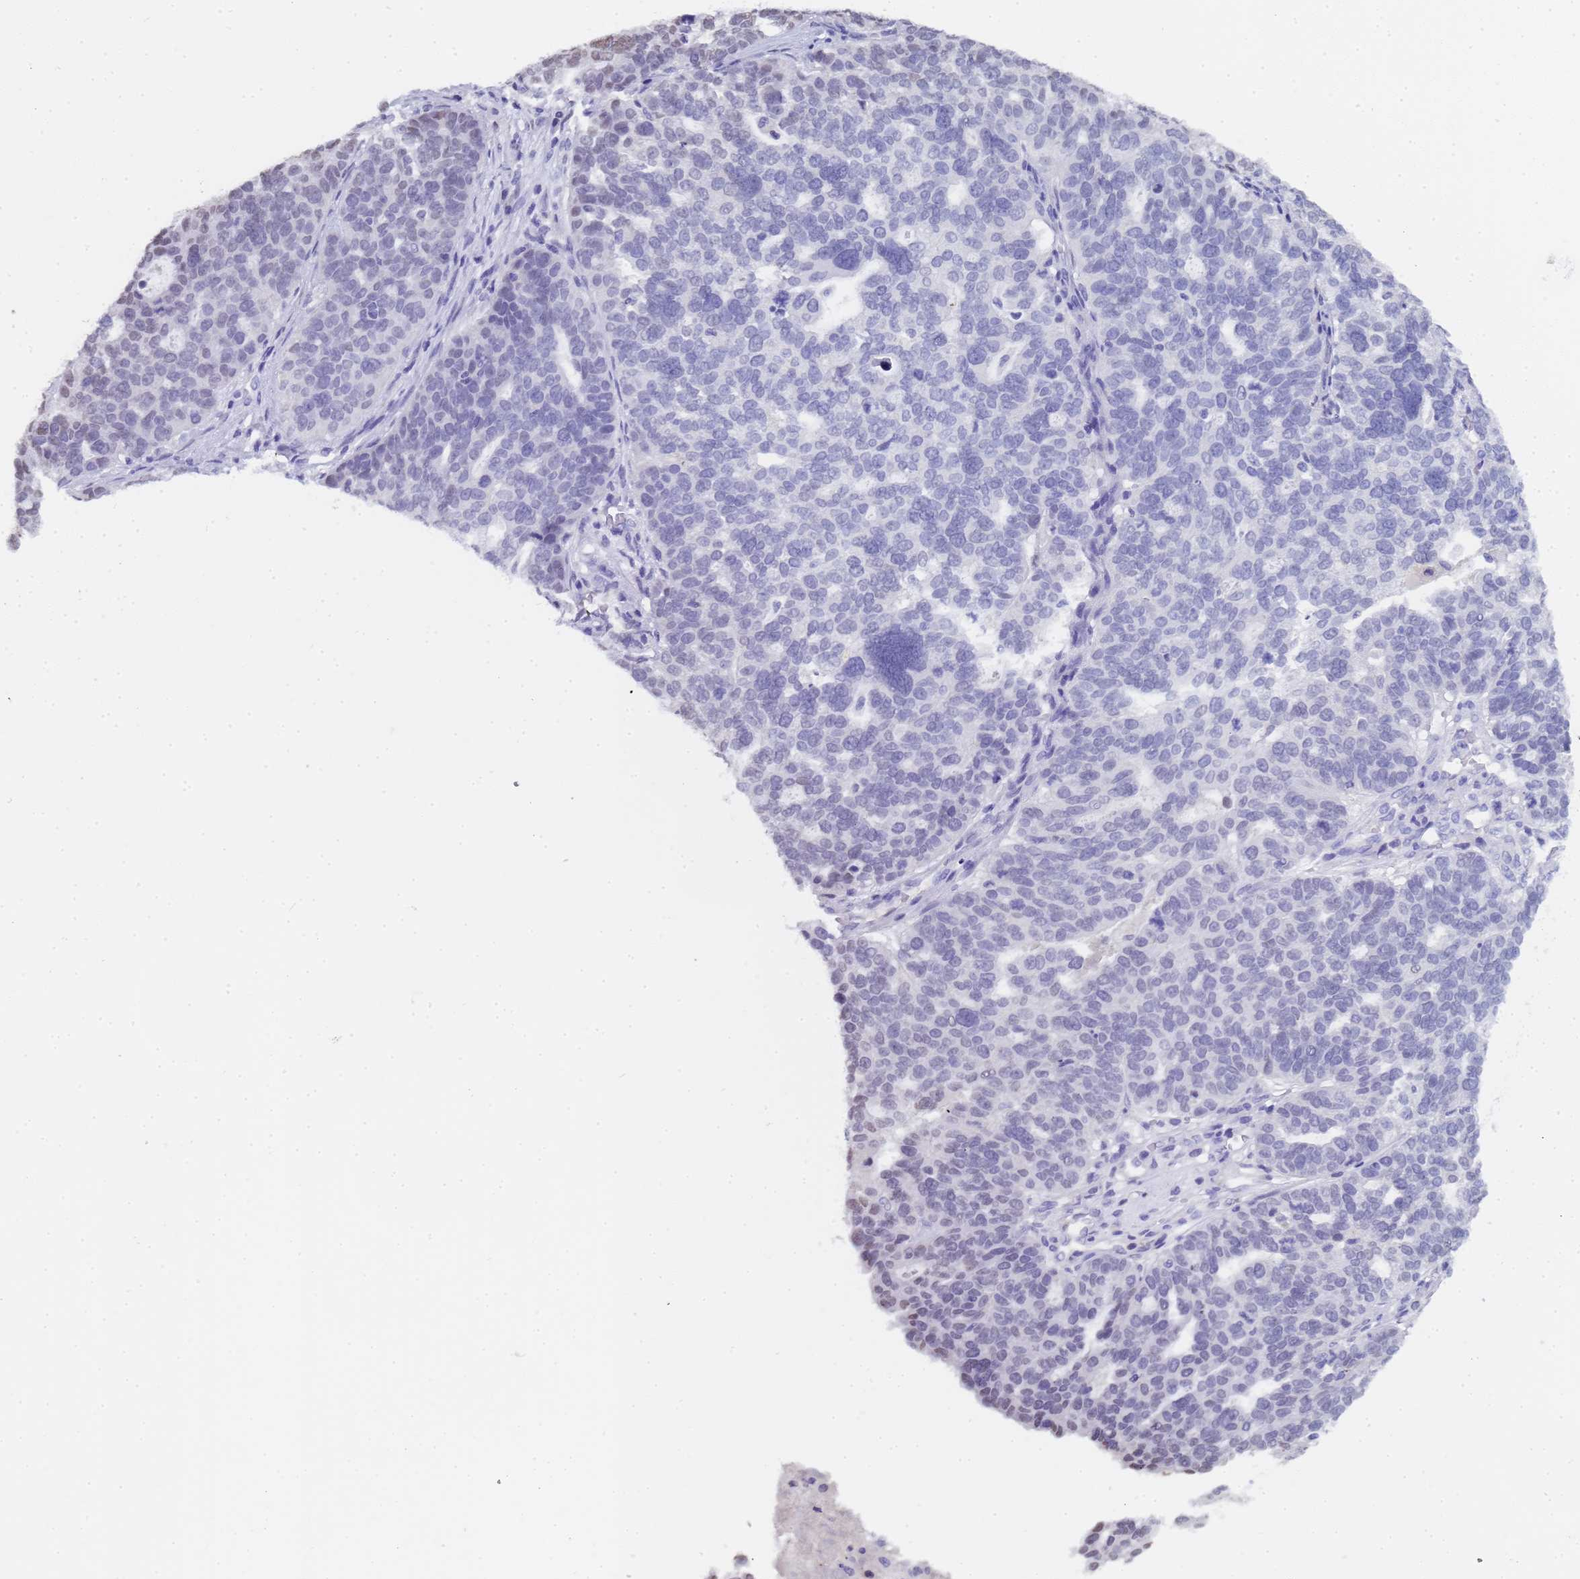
{"staining": {"intensity": "negative", "quantity": "none", "location": "none"}, "tissue": "ovarian cancer", "cell_type": "Tumor cells", "image_type": "cancer", "snomed": [{"axis": "morphology", "description": "Cystadenocarcinoma, serous, NOS"}, {"axis": "topography", "description": "Ovary"}], "caption": "Ovarian cancer was stained to show a protein in brown. There is no significant expression in tumor cells. (IHC, brightfield microscopy, high magnification).", "gene": "CTRC", "patient": {"sex": "female", "age": 59}}